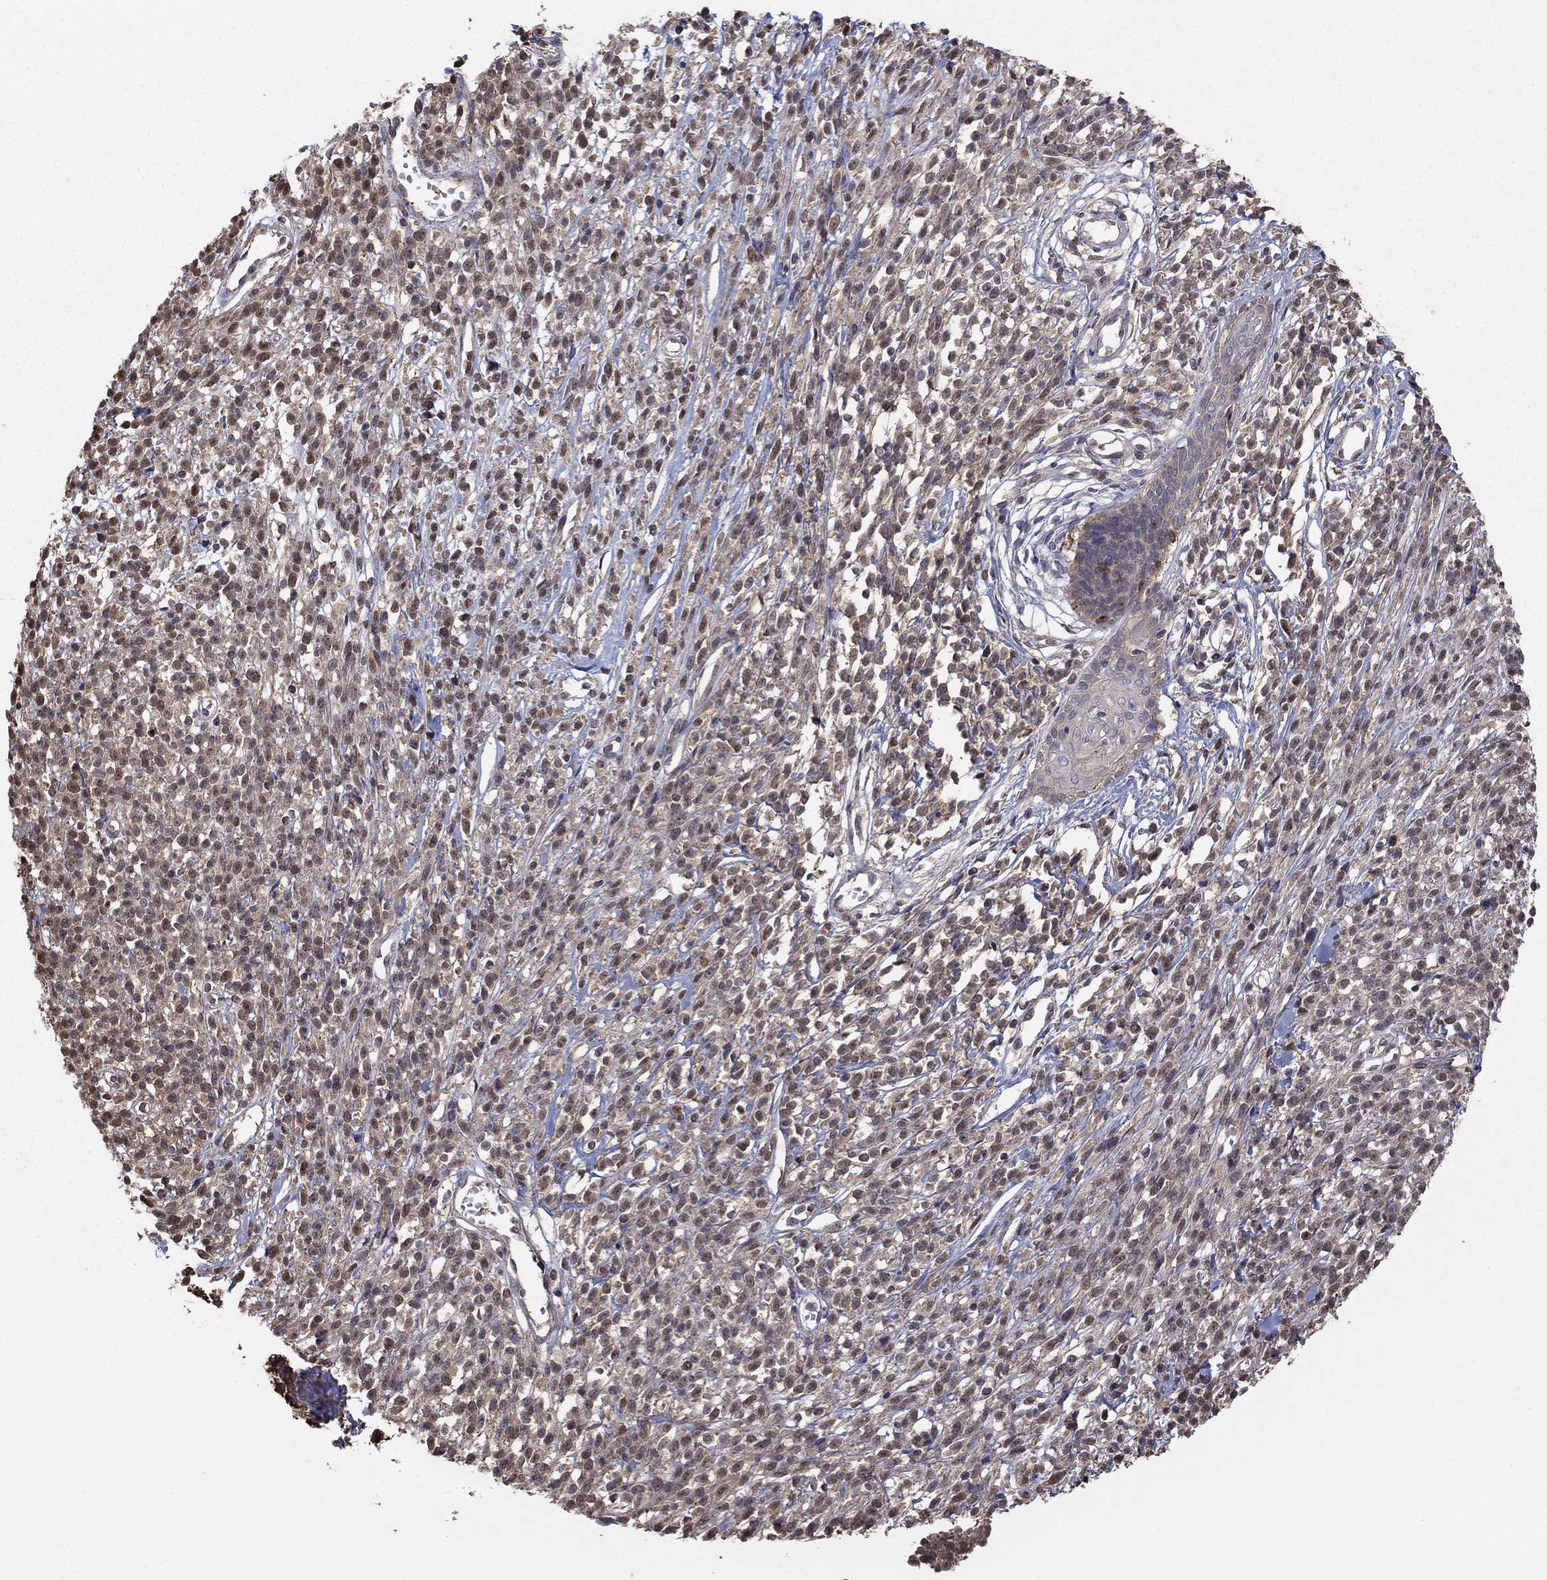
{"staining": {"intensity": "strong", "quantity": "<25%", "location": "cytoplasmic/membranous"}, "tissue": "melanoma", "cell_type": "Tumor cells", "image_type": "cancer", "snomed": [{"axis": "morphology", "description": "Malignant melanoma, NOS"}, {"axis": "topography", "description": "Skin"}, {"axis": "topography", "description": "Skin of trunk"}], "caption": "Protein analysis of malignant melanoma tissue shows strong cytoplasmic/membranous positivity in about <25% of tumor cells. (DAB IHC with brightfield microscopy, high magnification).", "gene": "RNF114", "patient": {"sex": "male", "age": 74}}